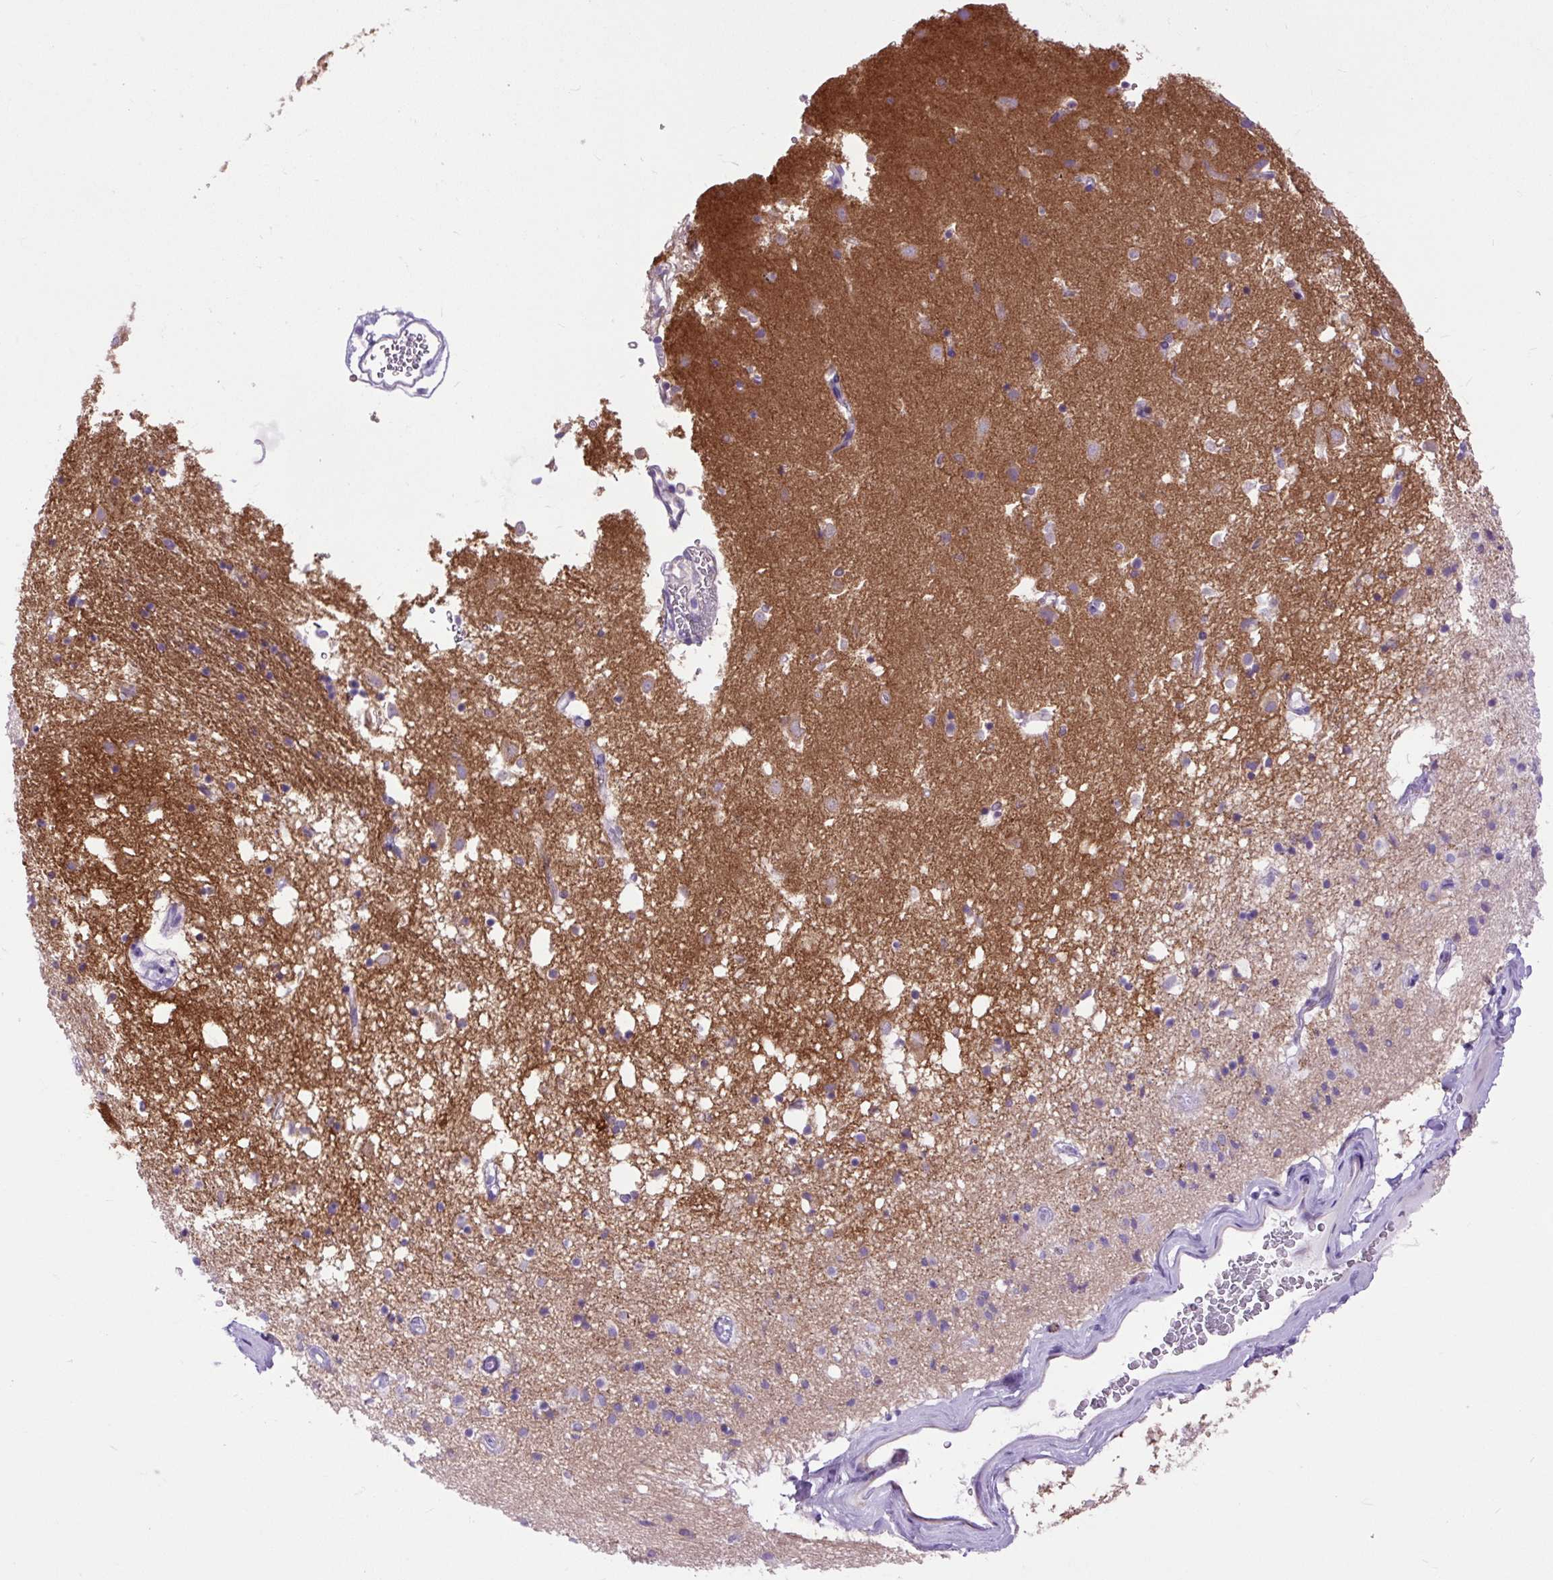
{"staining": {"intensity": "negative", "quantity": "none", "location": "none"}, "tissue": "caudate", "cell_type": "Glial cells", "image_type": "normal", "snomed": [{"axis": "morphology", "description": "Normal tissue, NOS"}, {"axis": "topography", "description": "Lateral ventricle wall"}], "caption": "IHC image of normal human caudate stained for a protein (brown), which displays no expression in glial cells.", "gene": "DPP6", "patient": {"sex": "male", "age": 58}}